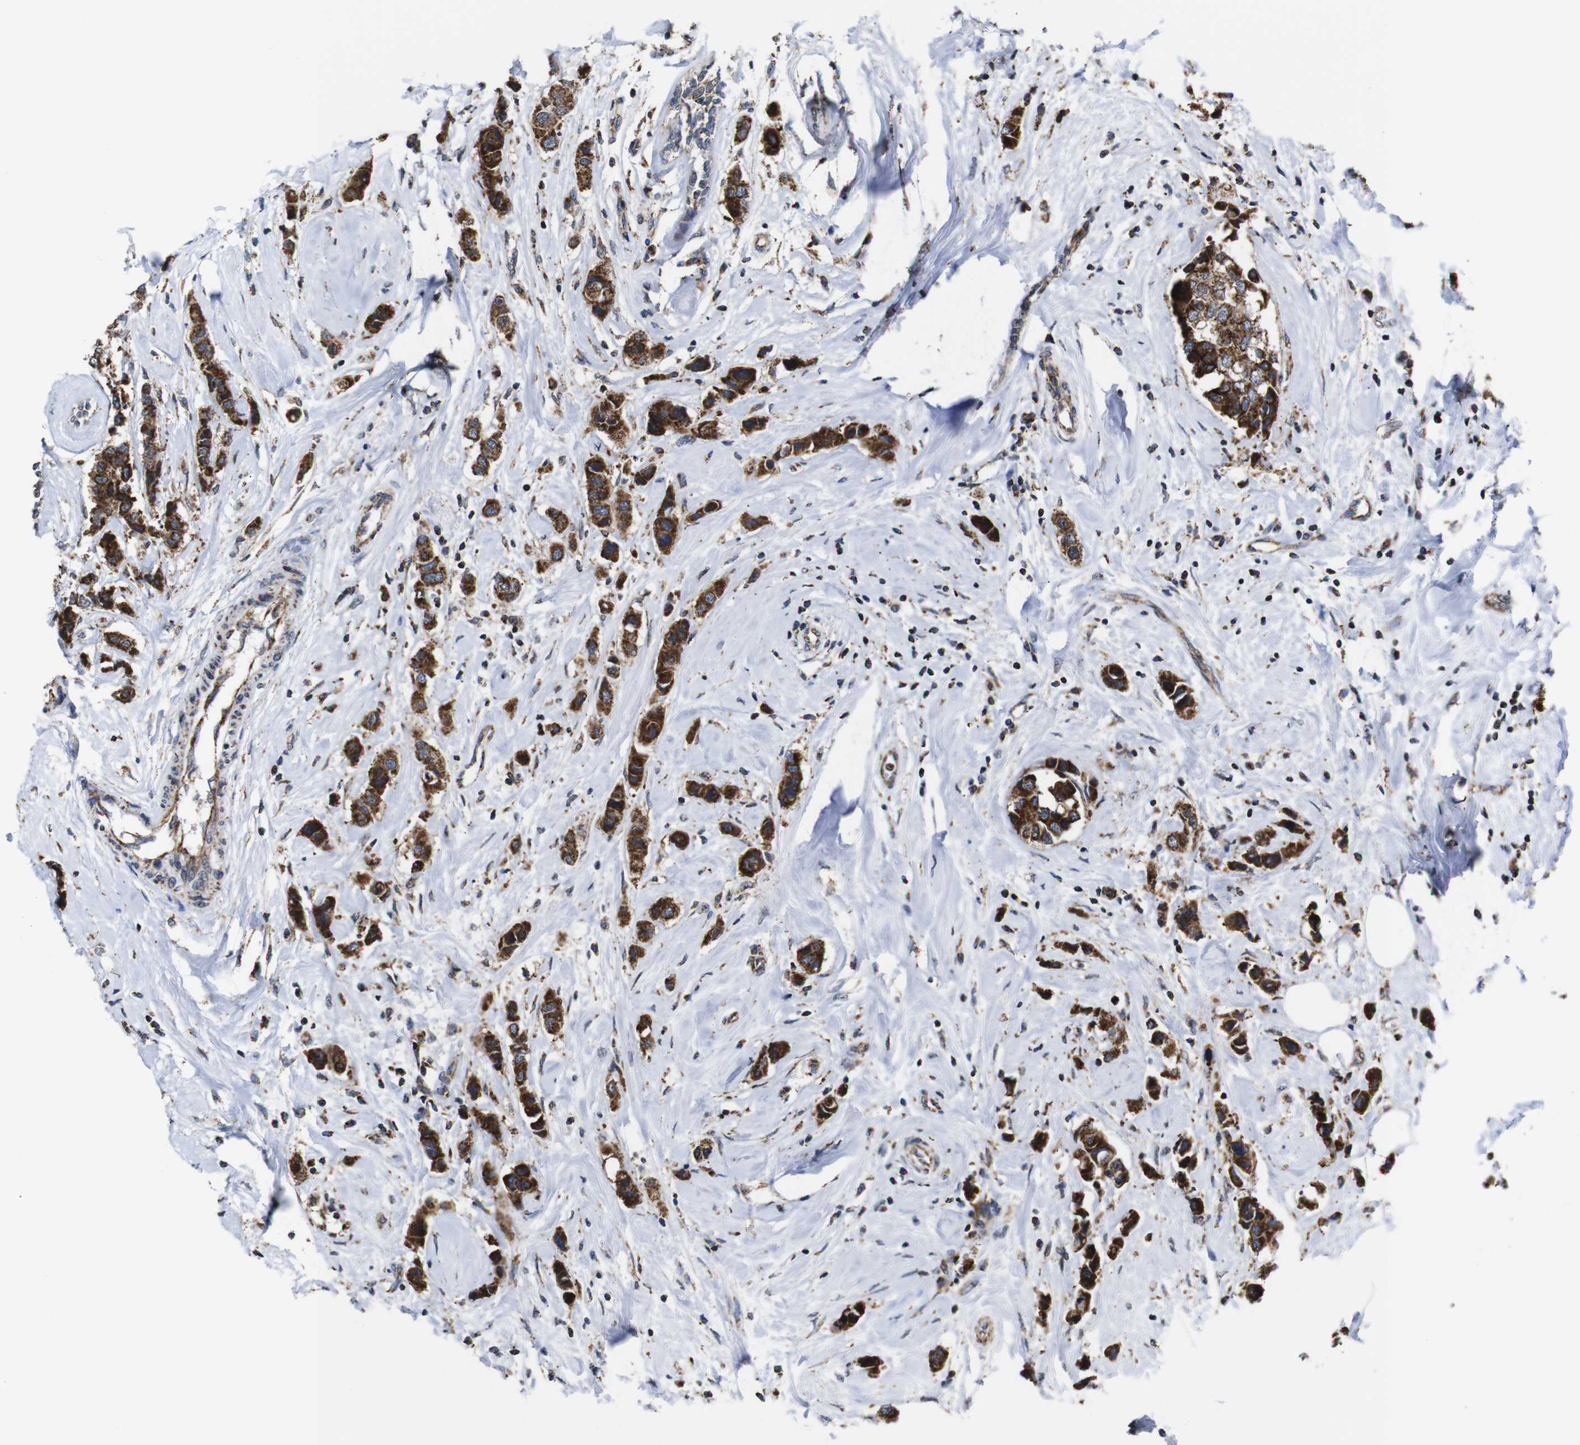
{"staining": {"intensity": "strong", "quantity": ">75%", "location": "cytoplasmic/membranous"}, "tissue": "breast cancer", "cell_type": "Tumor cells", "image_type": "cancer", "snomed": [{"axis": "morphology", "description": "Normal tissue, NOS"}, {"axis": "morphology", "description": "Duct carcinoma"}, {"axis": "topography", "description": "Breast"}], "caption": "Strong cytoplasmic/membranous expression for a protein is identified in about >75% of tumor cells of breast cancer using IHC.", "gene": "C17orf80", "patient": {"sex": "female", "age": 50}}